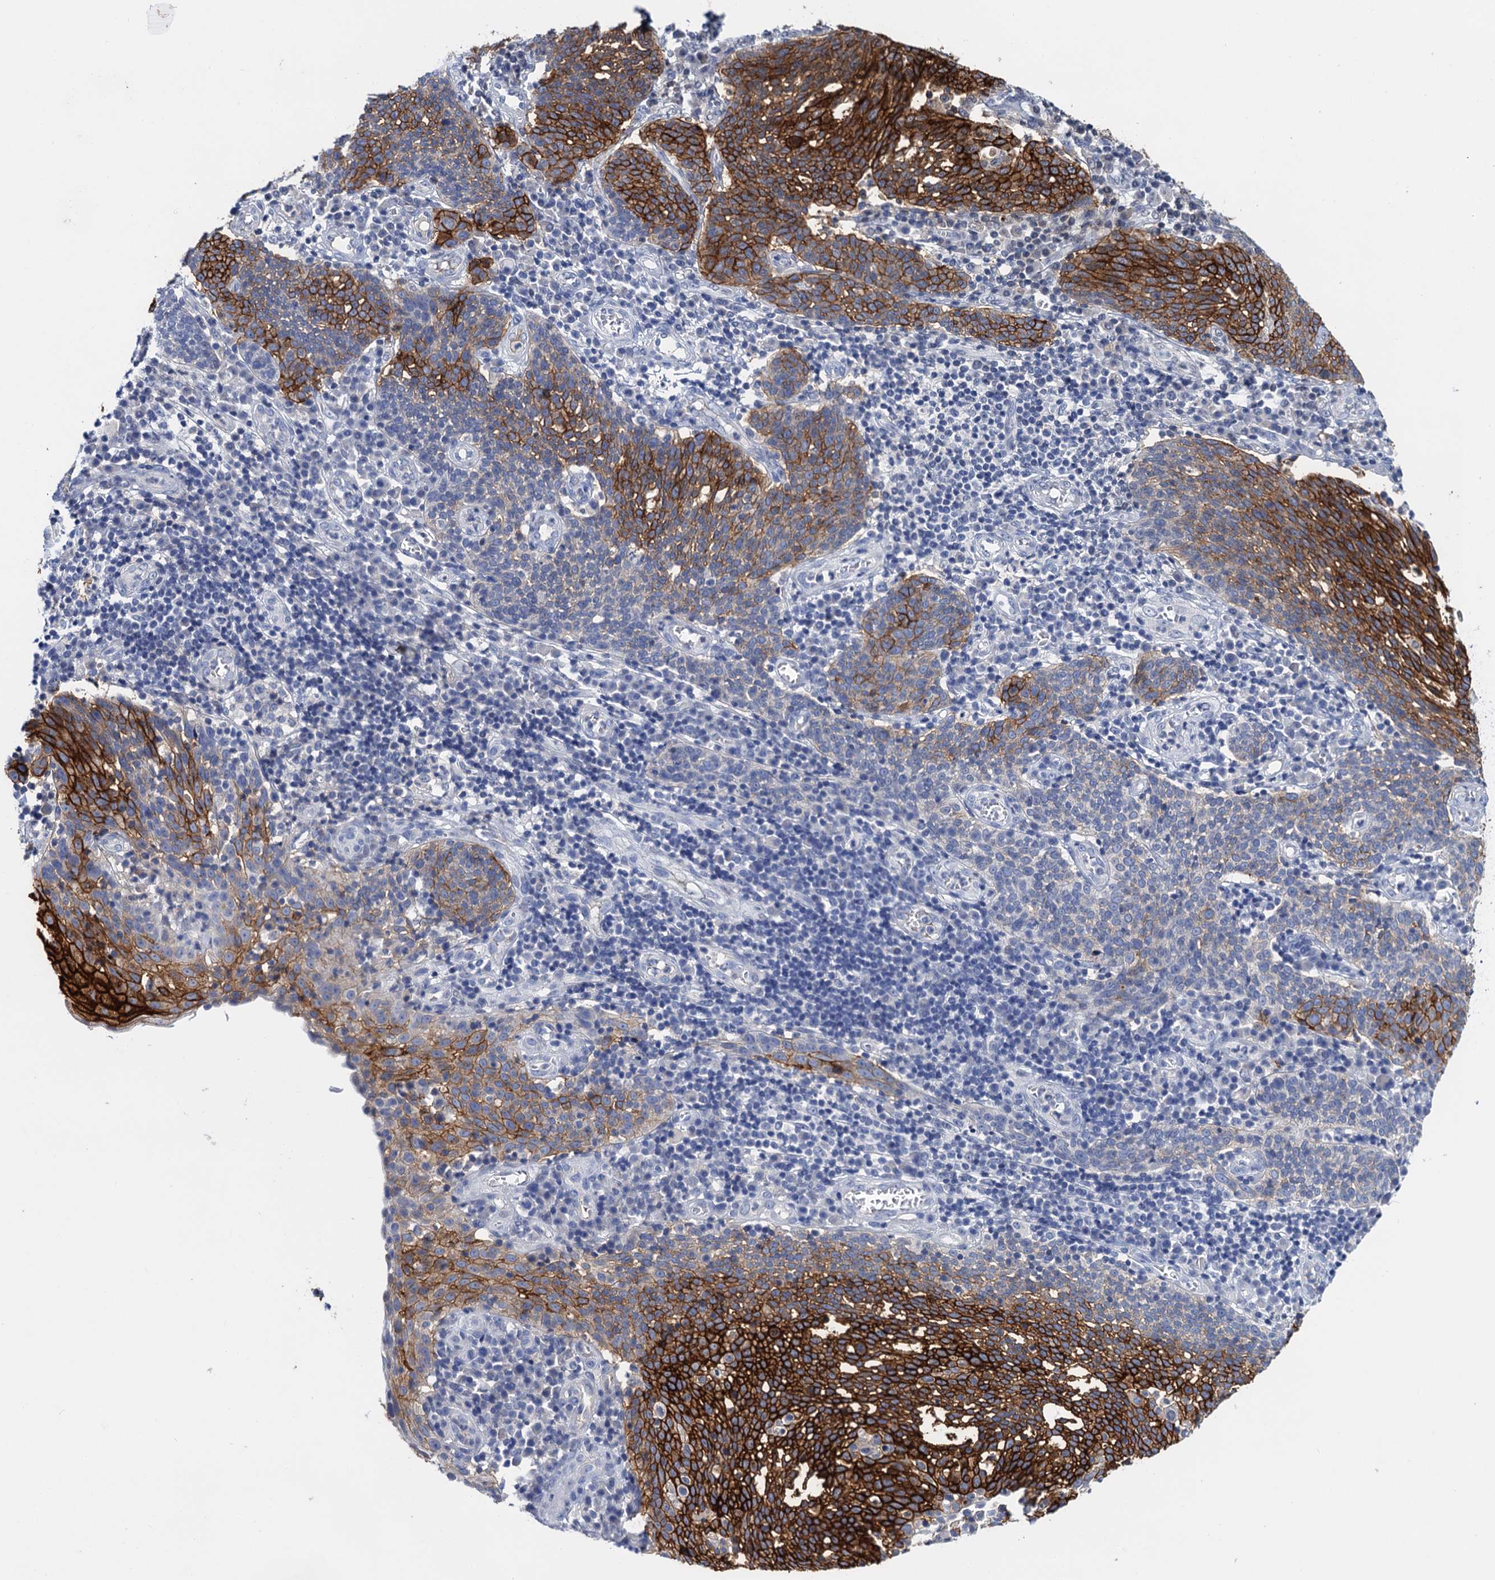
{"staining": {"intensity": "strong", "quantity": "25%-75%", "location": "cytoplasmic/membranous"}, "tissue": "cervical cancer", "cell_type": "Tumor cells", "image_type": "cancer", "snomed": [{"axis": "morphology", "description": "Squamous cell carcinoma, NOS"}, {"axis": "topography", "description": "Cervix"}], "caption": "The image exhibits immunohistochemical staining of cervical cancer (squamous cell carcinoma). There is strong cytoplasmic/membranous expression is appreciated in approximately 25%-75% of tumor cells.", "gene": "LYPD3", "patient": {"sex": "female", "age": 34}}